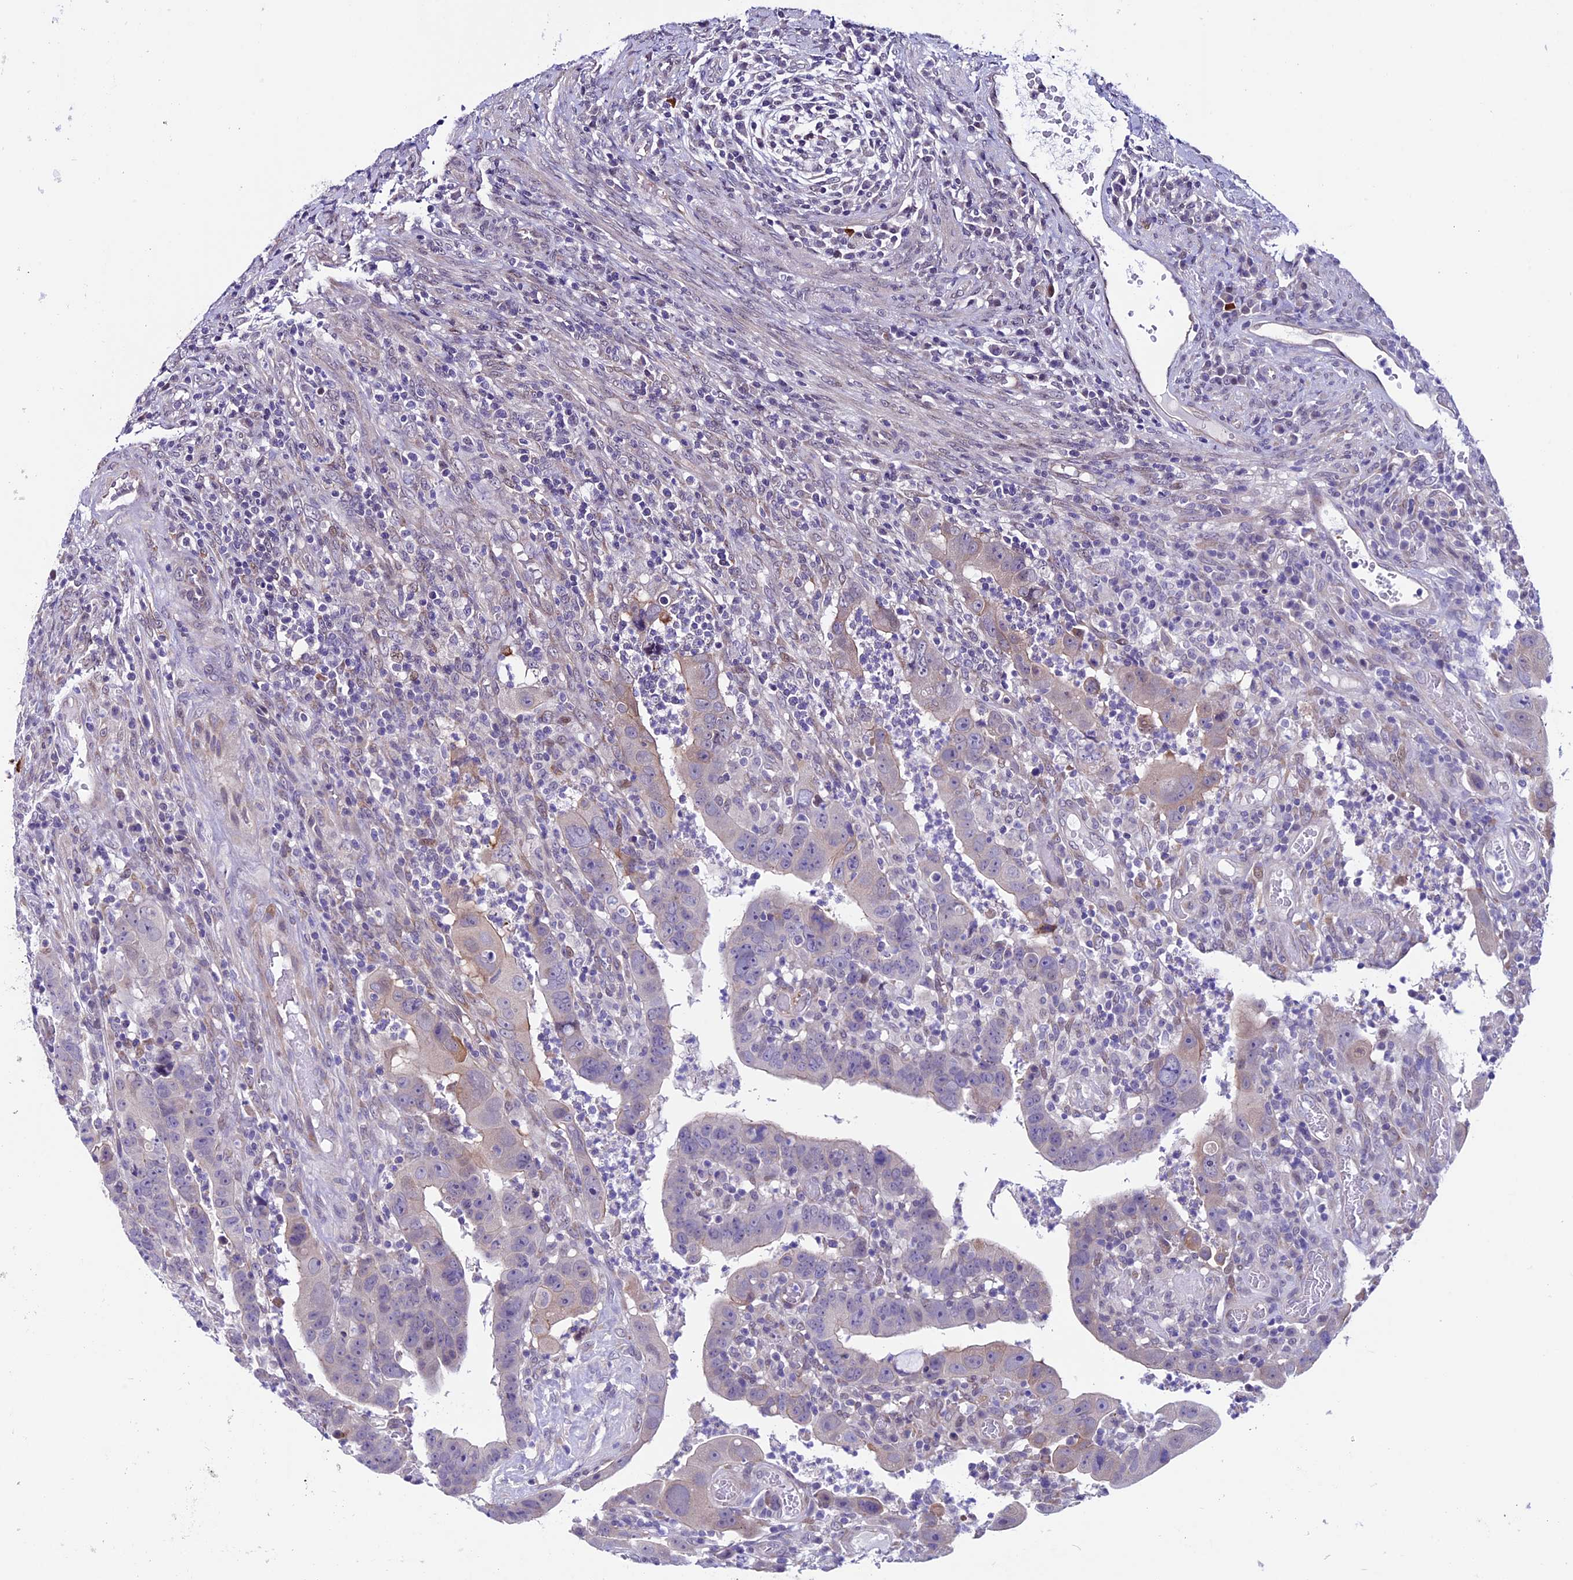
{"staining": {"intensity": "negative", "quantity": "none", "location": "none"}, "tissue": "colorectal cancer", "cell_type": "Tumor cells", "image_type": "cancer", "snomed": [{"axis": "morphology", "description": "Normal tissue, NOS"}, {"axis": "morphology", "description": "Adenocarcinoma, NOS"}, {"axis": "topography", "description": "Rectum"}], "caption": "This is an IHC photomicrograph of human colorectal adenocarcinoma. There is no expression in tumor cells.", "gene": "TMEM171", "patient": {"sex": "female", "age": 65}}